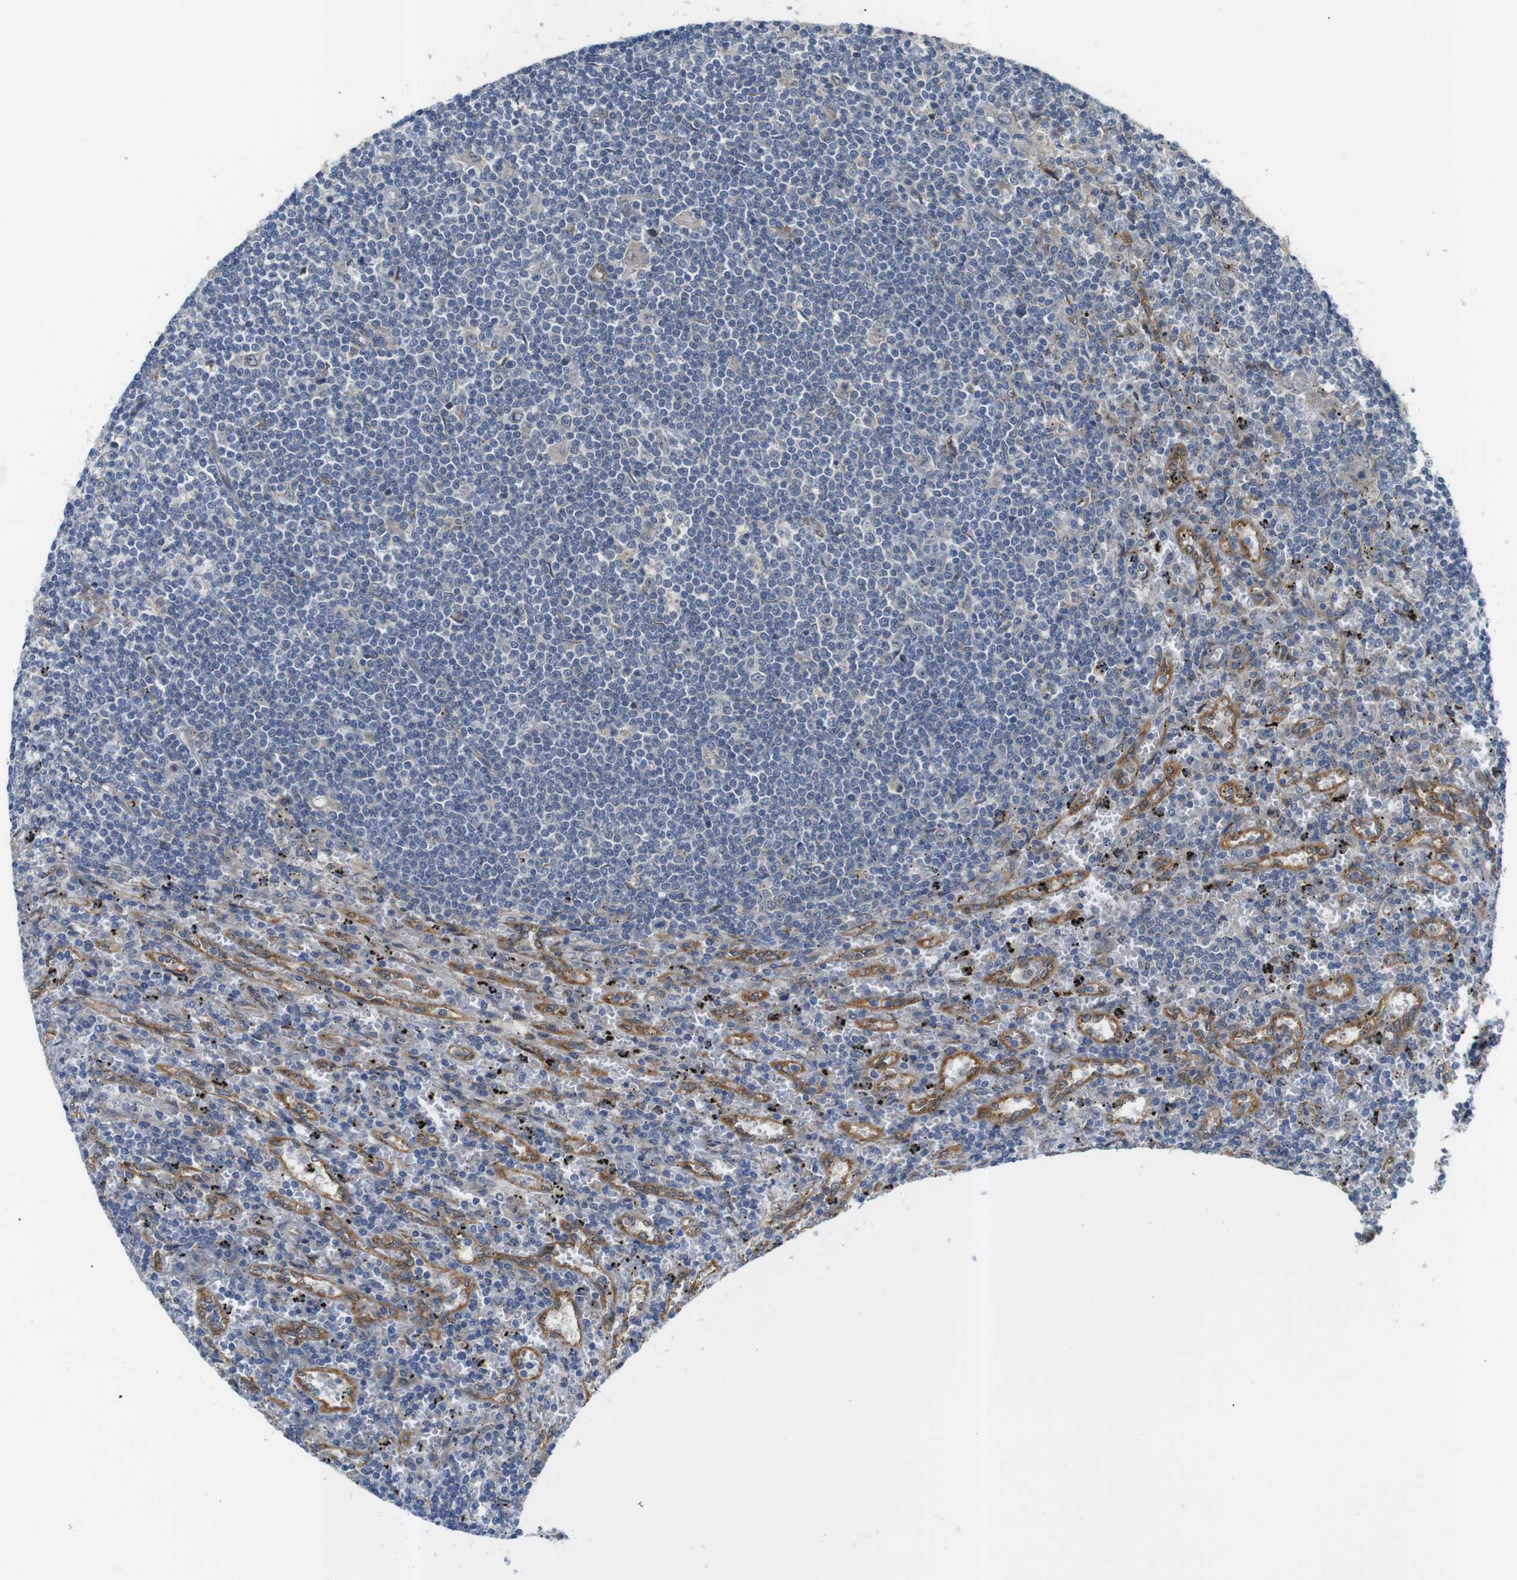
{"staining": {"intensity": "negative", "quantity": "none", "location": "none"}, "tissue": "lymphoma", "cell_type": "Tumor cells", "image_type": "cancer", "snomed": [{"axis": "morphology", "description": "Malignant lymphoma, non-Hodgkin's type, Low grade"}, {"axis": "topography", "description": "Spleen"}], "caption": "There is no significant staining in tumor cells of lymphoma. (Brightfield microscopy of DAB IHC at high magnification).", "gene": "P3H2", "patient": {"sex": "male", "age": 76}}